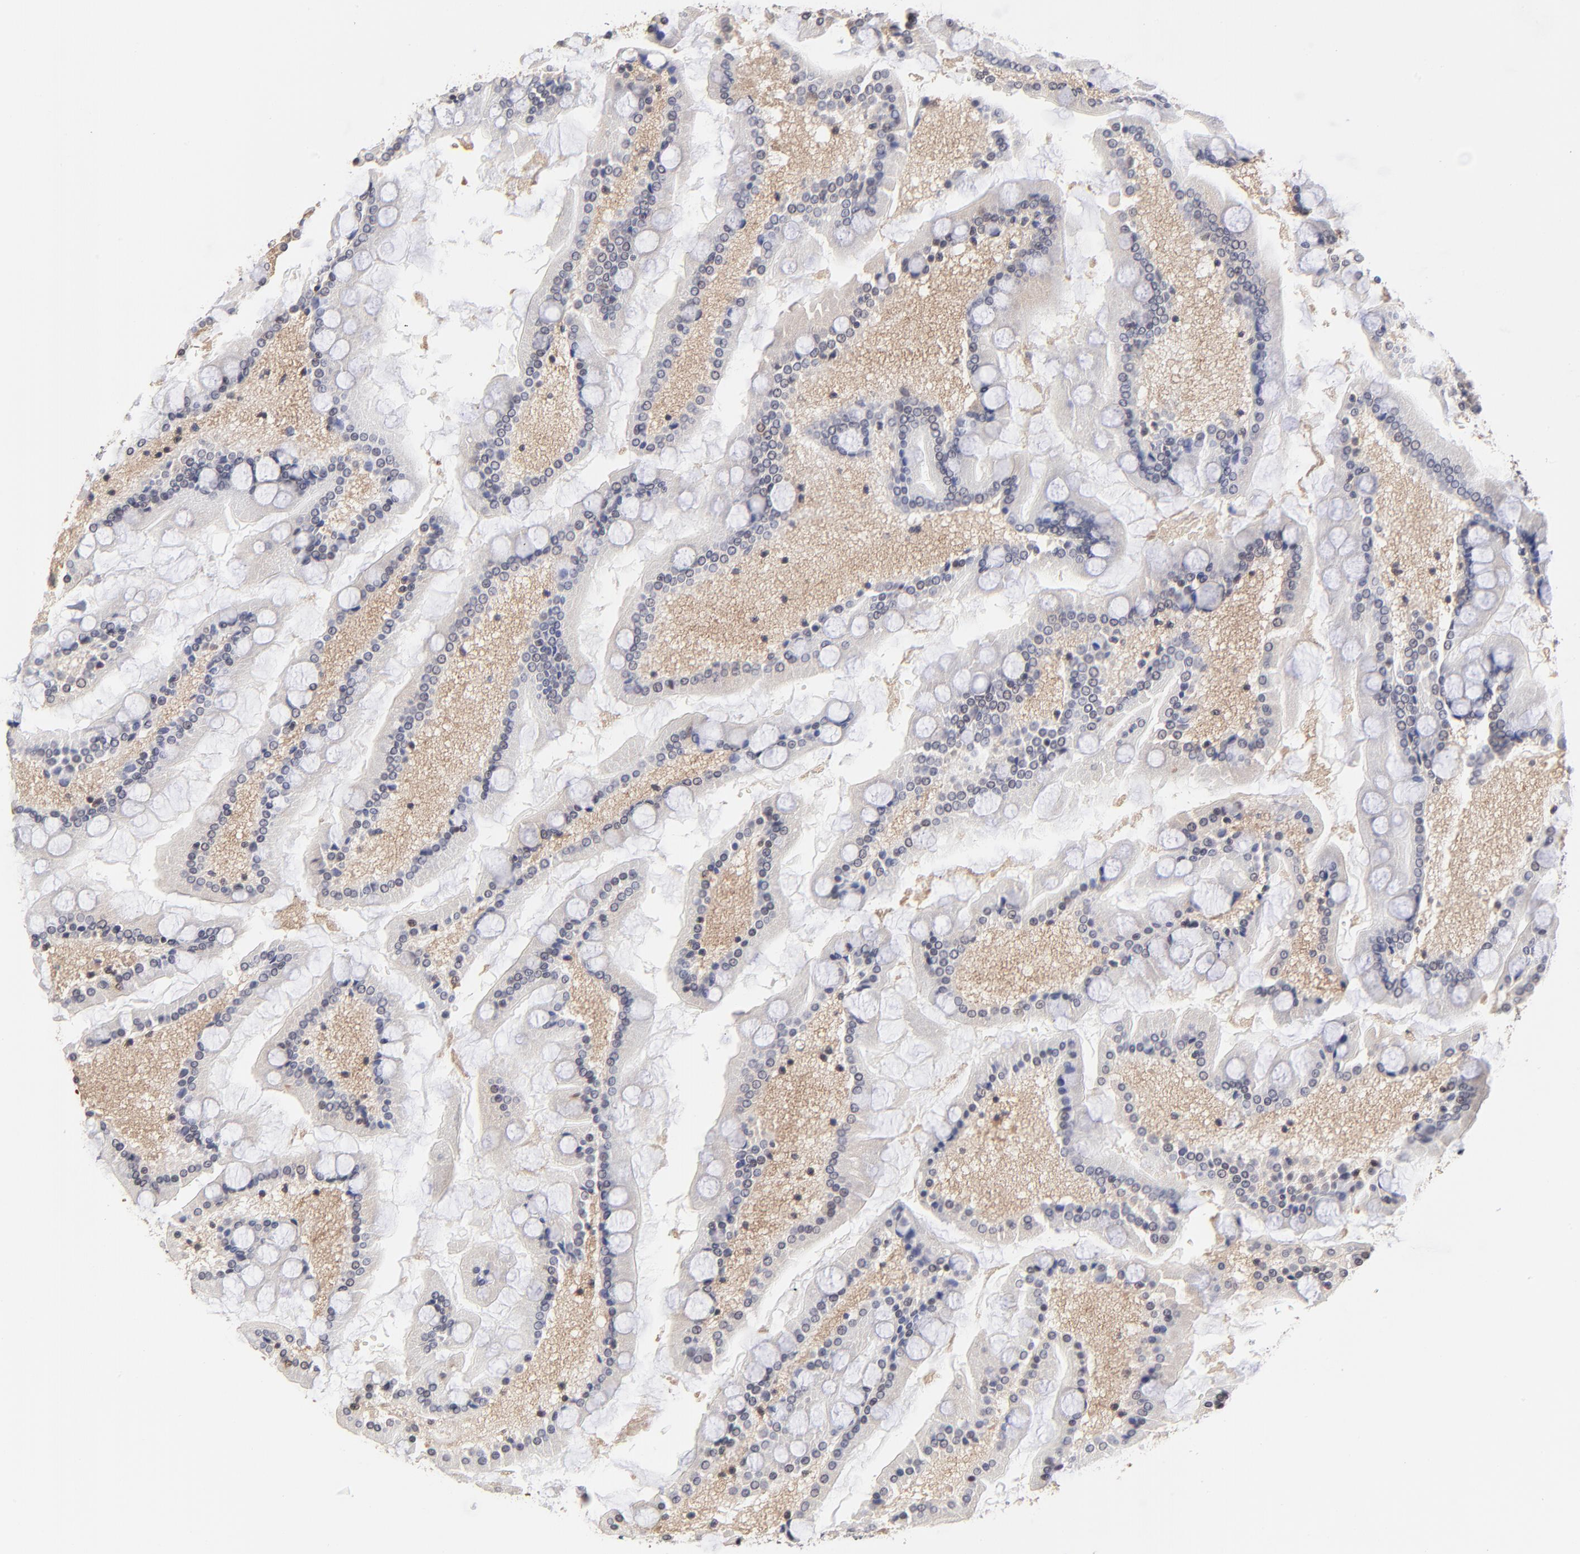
{"staining": {"intensity": "weak", "quantity": "25%-75%", "location": "nuclear"}, "tissue": "small intestine", "cell_type": "Glandular cells", "image_type": "normal", "snomed": [{"axis": "morphology", "description": "Normal tissue, NOS"}, {"axis": "topography", "description": "Small intestine"}], "caption": "Protein analysis of benign small intestine demonstrates weak nuclear positivity in approximately 25%-75% of glandular cells.", "gene": "PSMC4", "patient": {"sex": "male", "age": 41}}